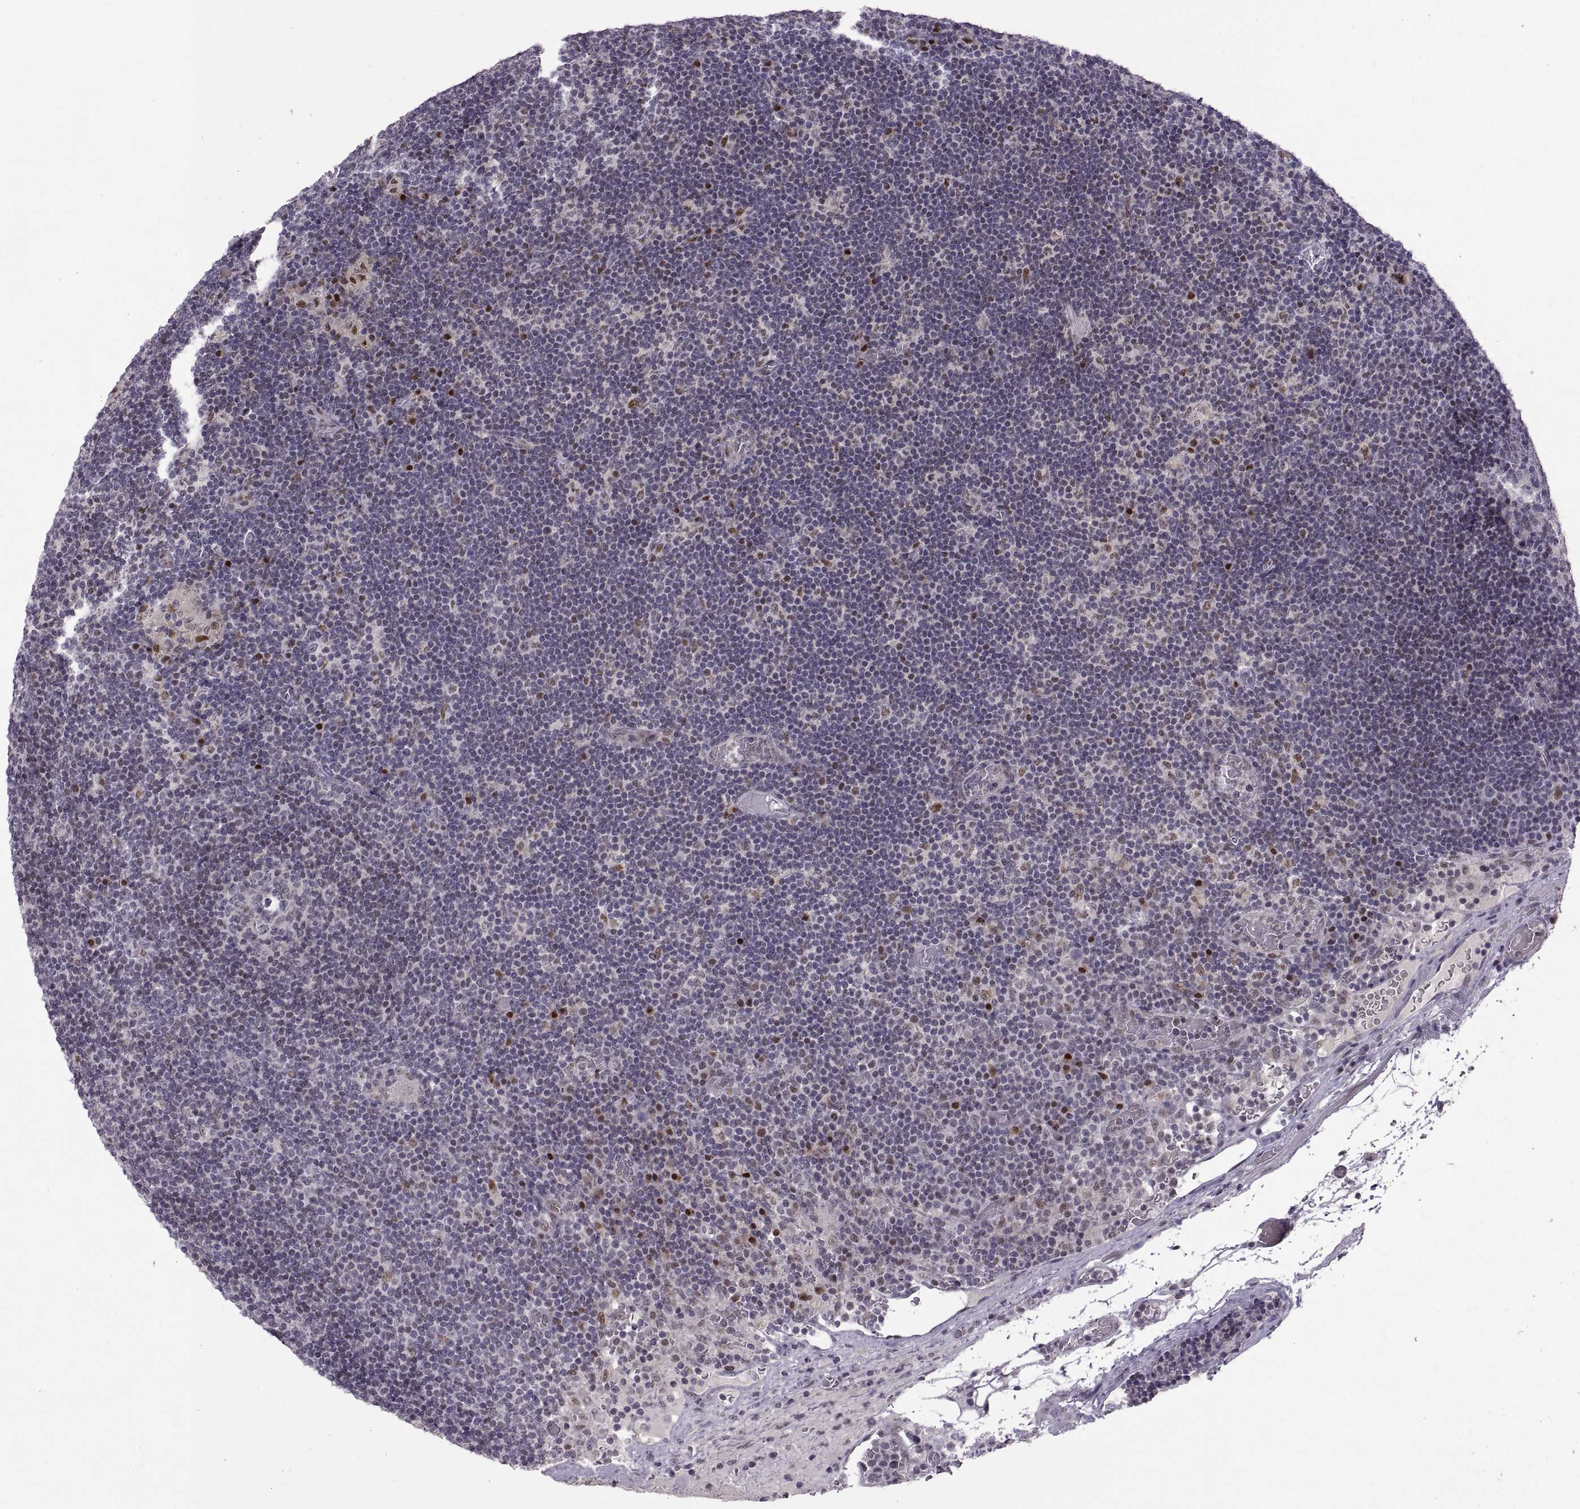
{"staining": {"intensity": "strong", "quantity": "<25%", "location": "nuclear"}, "tissue": "lymph node", "cell_type": "Non-germinal center cells", "image_type": "normal", "snomed": [{"axis": "morphology", "description": "Normal tissue, NOS"}, {"axis": "topography", "description": "Lymph node"}], "caption": "Immunohistochemical staining of unremarkable lymph node displays <25% levels of strong nuclear protein staining in about <25% of non-germinal center cells.", "gene": "SNAI1", "patient": {"sex": "male", "age": 63}}